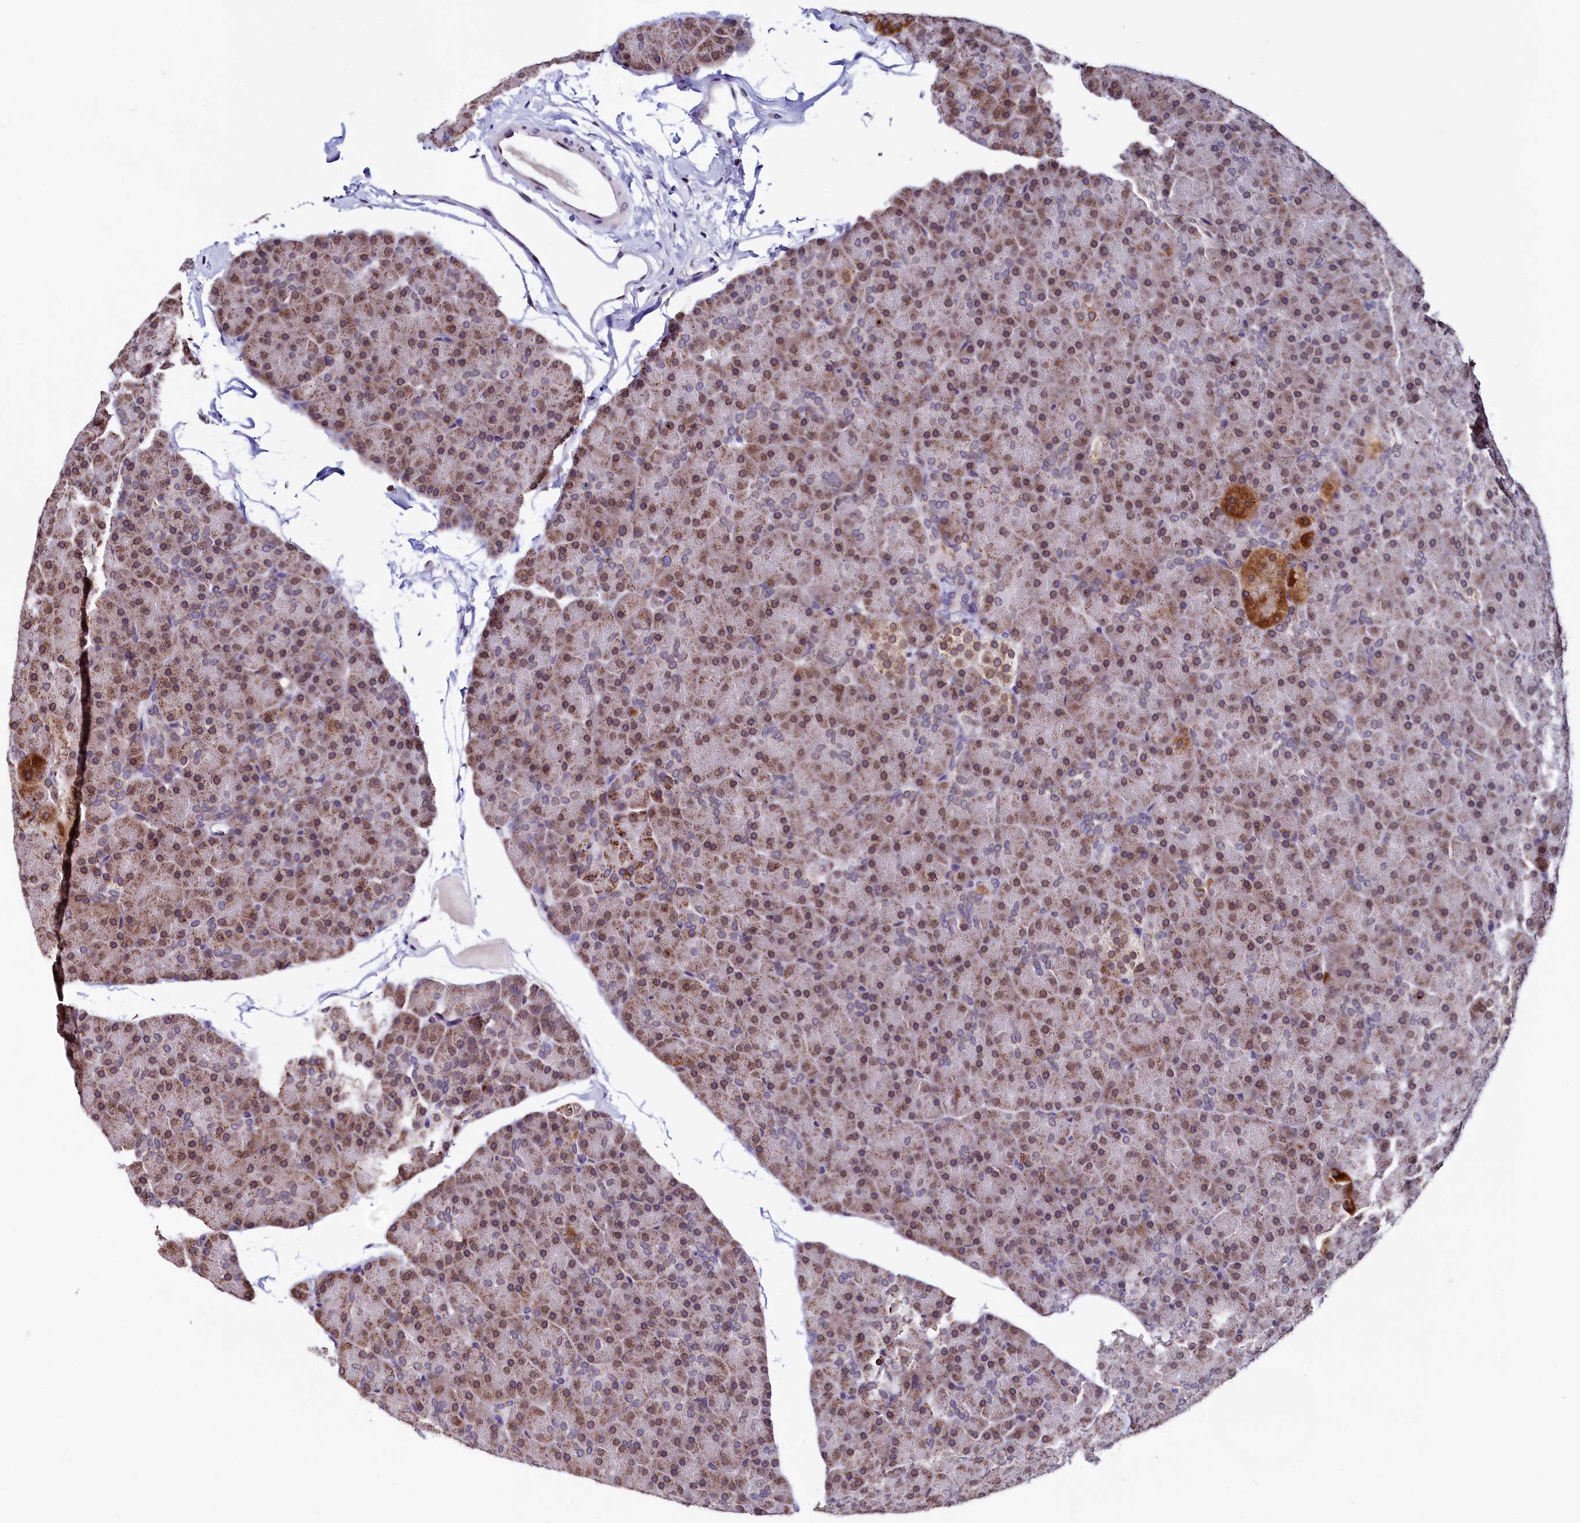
{"staining": {"intensity": "moderate", "quantity": ">75%", "location": "cytoplasmic/membranous,nuclear"}, "tissue": "pancreas", "cell_type": "Exocrine glandular cells", "image_type": "normal", "snomed": [{"axis": "morphology", "description": "Normal tissue, NOS"}, {"axis": "topography", "description": "Pancreas"}], "caption": "This is a micrograph of immunohistochemistry (IHC) staining of benign pancreas, which shows moderate staining in the cytoplasmic/membranous,nuclear of exocrine glandular cells.", "gene": "HAND1", "patient": {"sex": "male", "age": 36}}